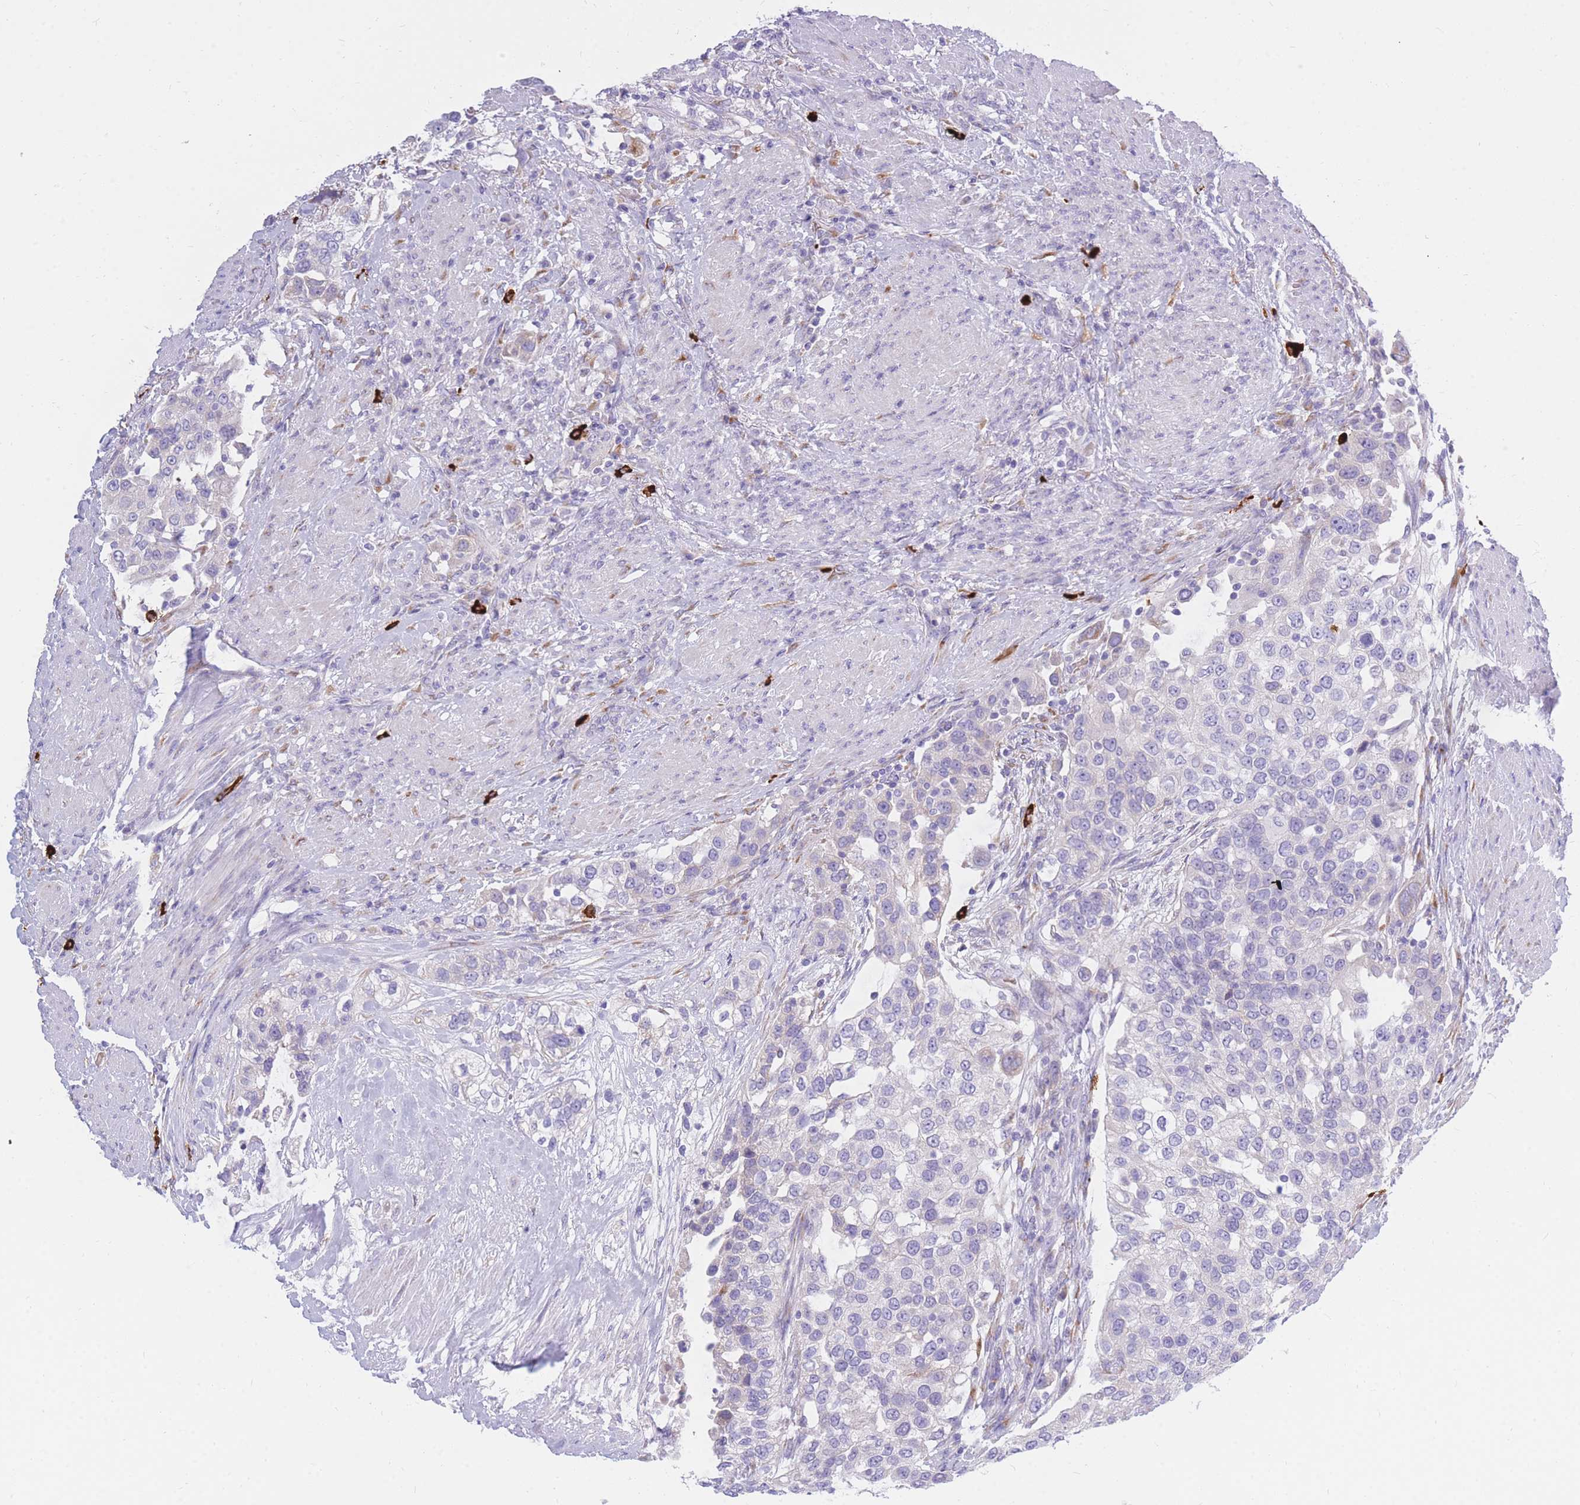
{"staining": {"intensity": "negative", "quantity": "none", "location": "none"}, "tissue": "urothelial cancer", "cell_type": "Tumor cells", "image_type": "cancer", "snomed": [{"axis": "morphology", "description": "Urothelial carcinoma, High grade"}, {"axis": "topography", "description": "Urinary bladder"}], "caption": "This is an immunohistochemistry photomicrograph of high-grade urothelial carcinoma. There is no positivity in tumor cells.", "gene": "TPSD1", "patient": {"sex": "female", "age": 80}}